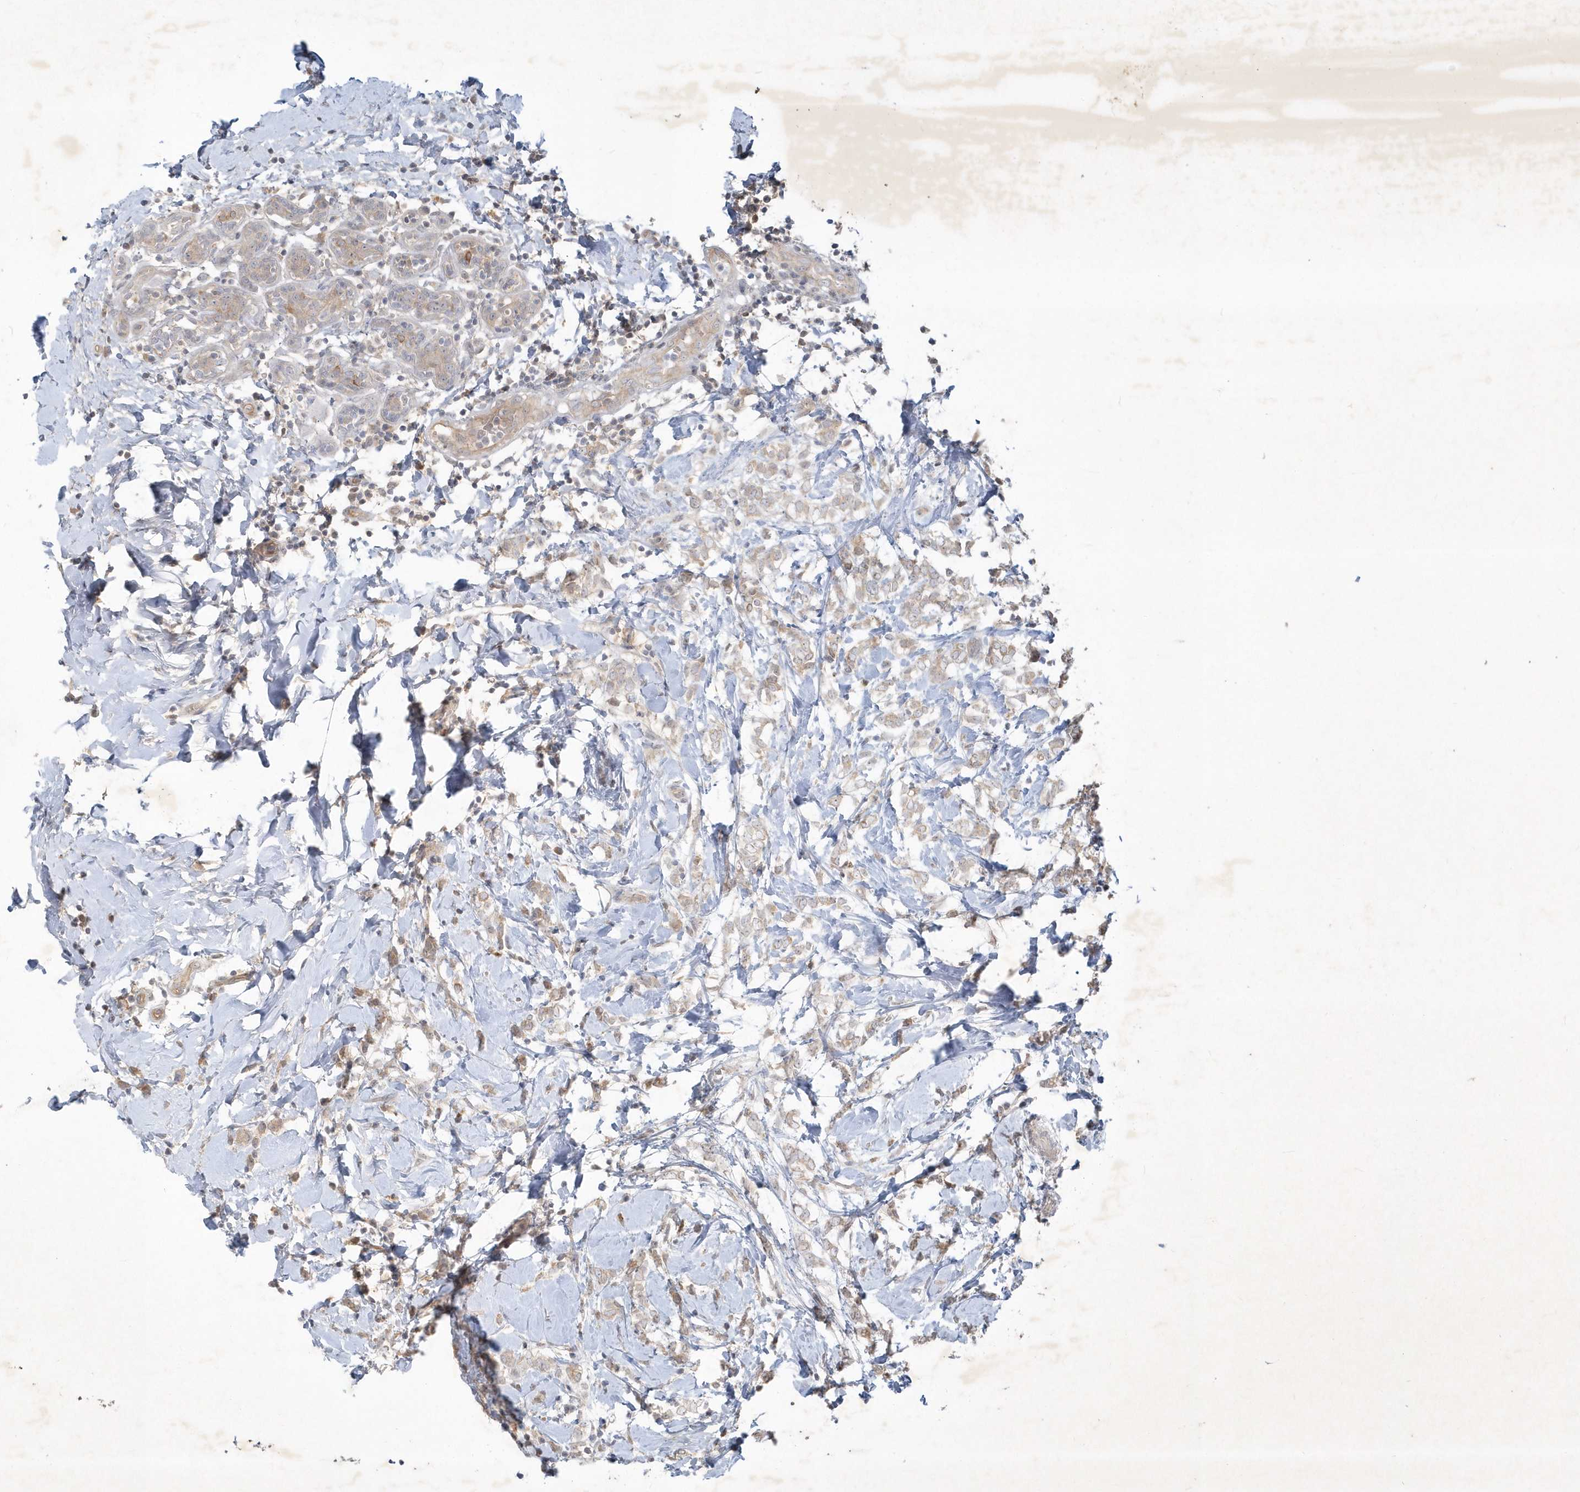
{"staining": {"intensity": "weak", "quantity": "<25%", "location": "cytoplasmic/membranous"}, "tissue": "breast cancer", "cell_type": "Tumor cells", "image_type": "cancer", "snomed": [{"axis": "morphology", "description": "Normal tissue, NOS"}, {"axis": "morphology", "description": "Lobular carcinoma"}, {"axis": "topography", "description": "Breast"}], "caption": "Photomicrograph shows no protein expression in tumor cells of breast lobular carcinoma tissue.", "gene": "BOD1", "patient": {"sex": "female", "age": 47}}